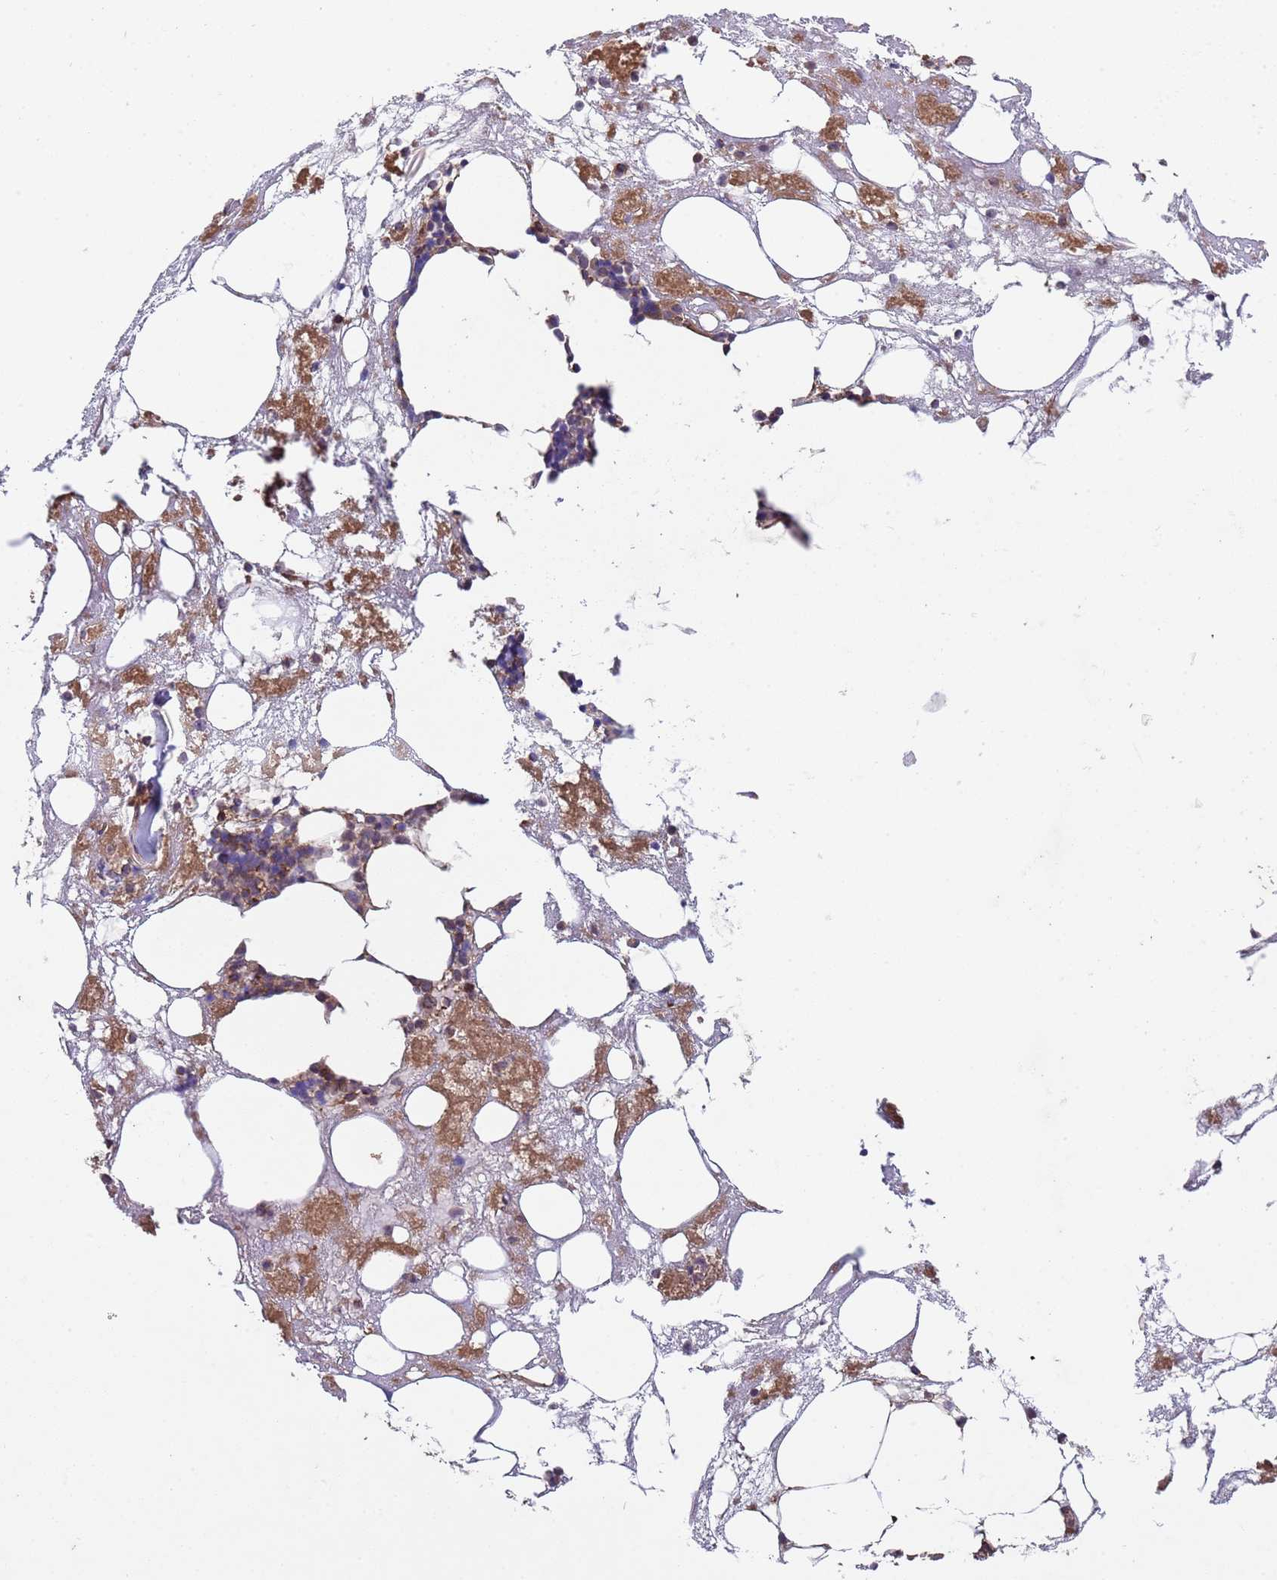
{"staining": {"intensity": "moderate", "quantity": "<25%", "location": "cytoplasmic/membranous"}, "tissue": "bone marrow", "cell_type": "Hematopoietic cells", "image_type": "normal", "snomed": [{"axis": "morphology", "description": "Normal tissue, NOS"}, {"axis": "topography", "description": "Bone marrow"}], "caption": "Human bone marrow stained with a protein marker reveals moderate staining in hematopoietic cells.", "gene": "ACAD8", "patient": {"sex": "male", "age": 78}}